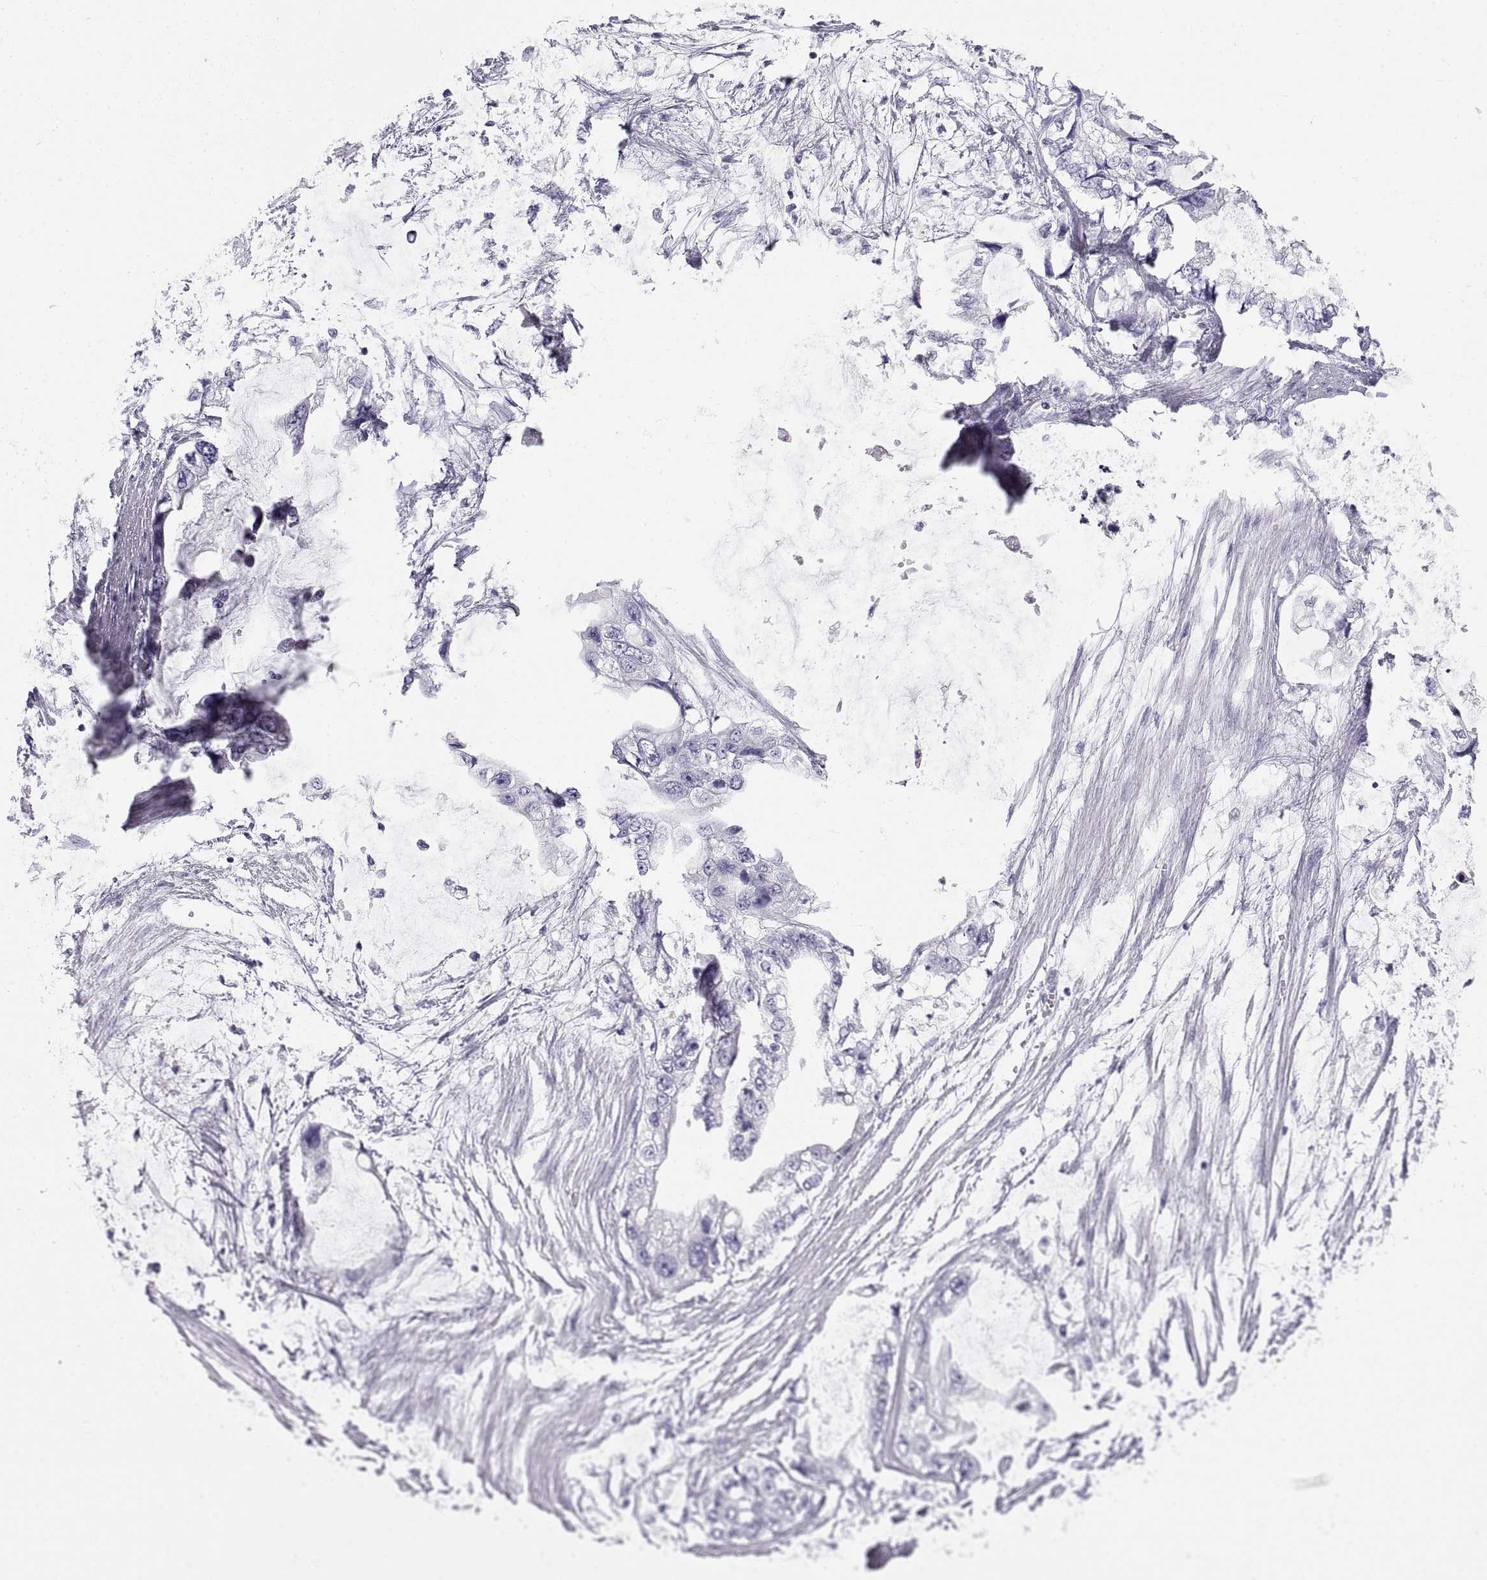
{"staining": {"intensity": "negative", "quantity": "none", "location": "none"}, "tissue": "stomach cancer", "cell_type": "Tumor cells", "image_type": "cancer", "snomed": [{"axis": "morphology", "description": "Adenocarcinoma, NOS"}, {"axis": "topography", "description": "Pancreas"}, {"axis": "topography", "description": "Stomach, upper"}, {"axis": "topography", "description": "Stomach"}], "caption": "Human adenocarcinoma (stomach) stained for a protein using immunohistochemistry displays no positivity in tumor cells.", "gene": "RLBP1", "patient": {"sex": "male", "age": 77}}